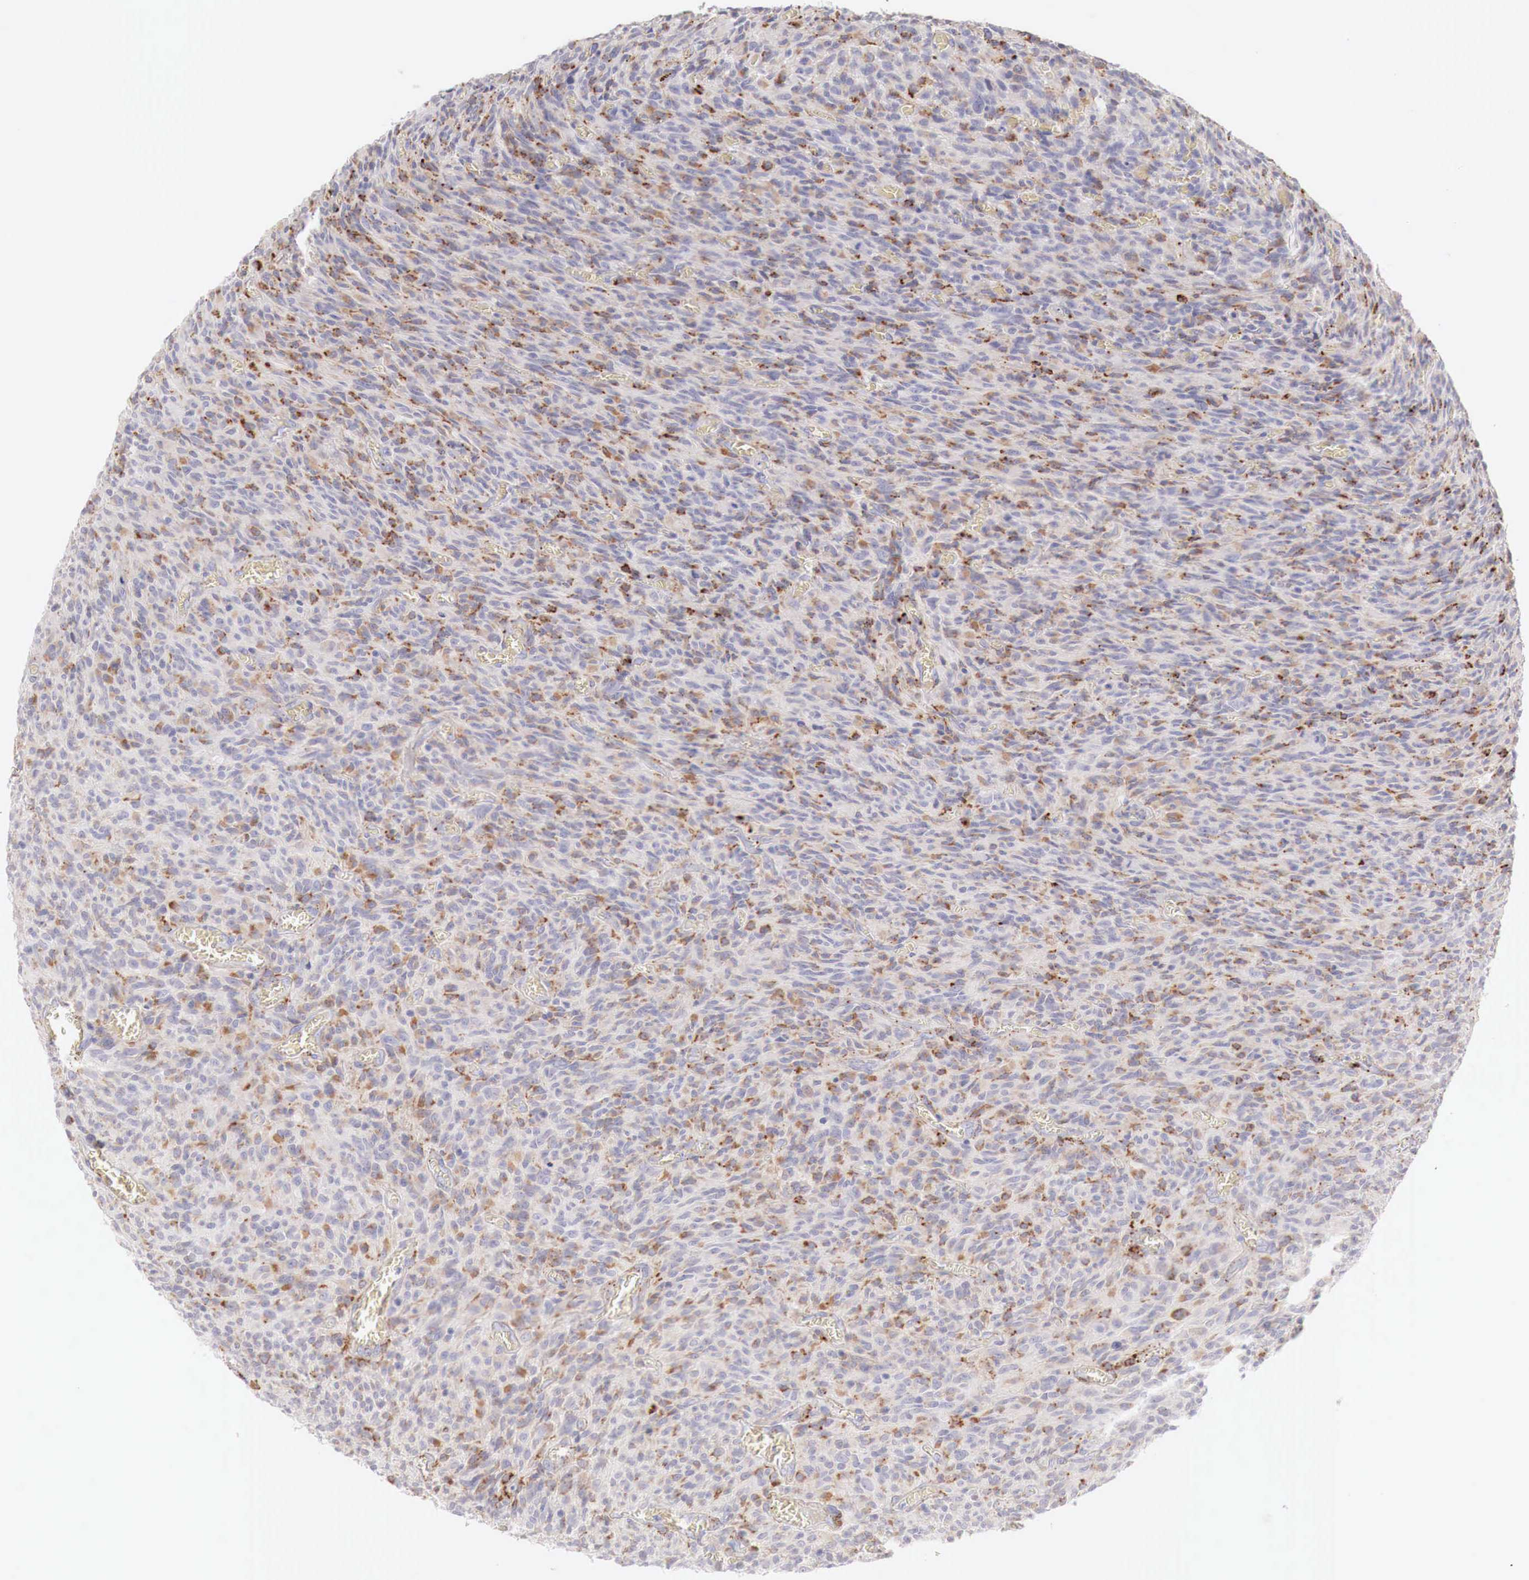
{"staining": {"intensity": "moderate", "quantity": "25%-75%", "location": "cytoplasmic/membranous"}, "tissue": "glioma", "cell_type": "Tumor cells", "image_type": "cancer", "snomed": [{"axis": "morphology", "description": "Glioma, malignant, High grade"}, {"axis": "topography", "description": "Brain"}], "caption": "Glioma stained with immunohistochemistry (IHC) exhibits moderate cytoplasmic/membranous staining in about 25%-75% of tumor cells.", "gene": "GLA", "patient": {"sex": "male", "age": 56}}